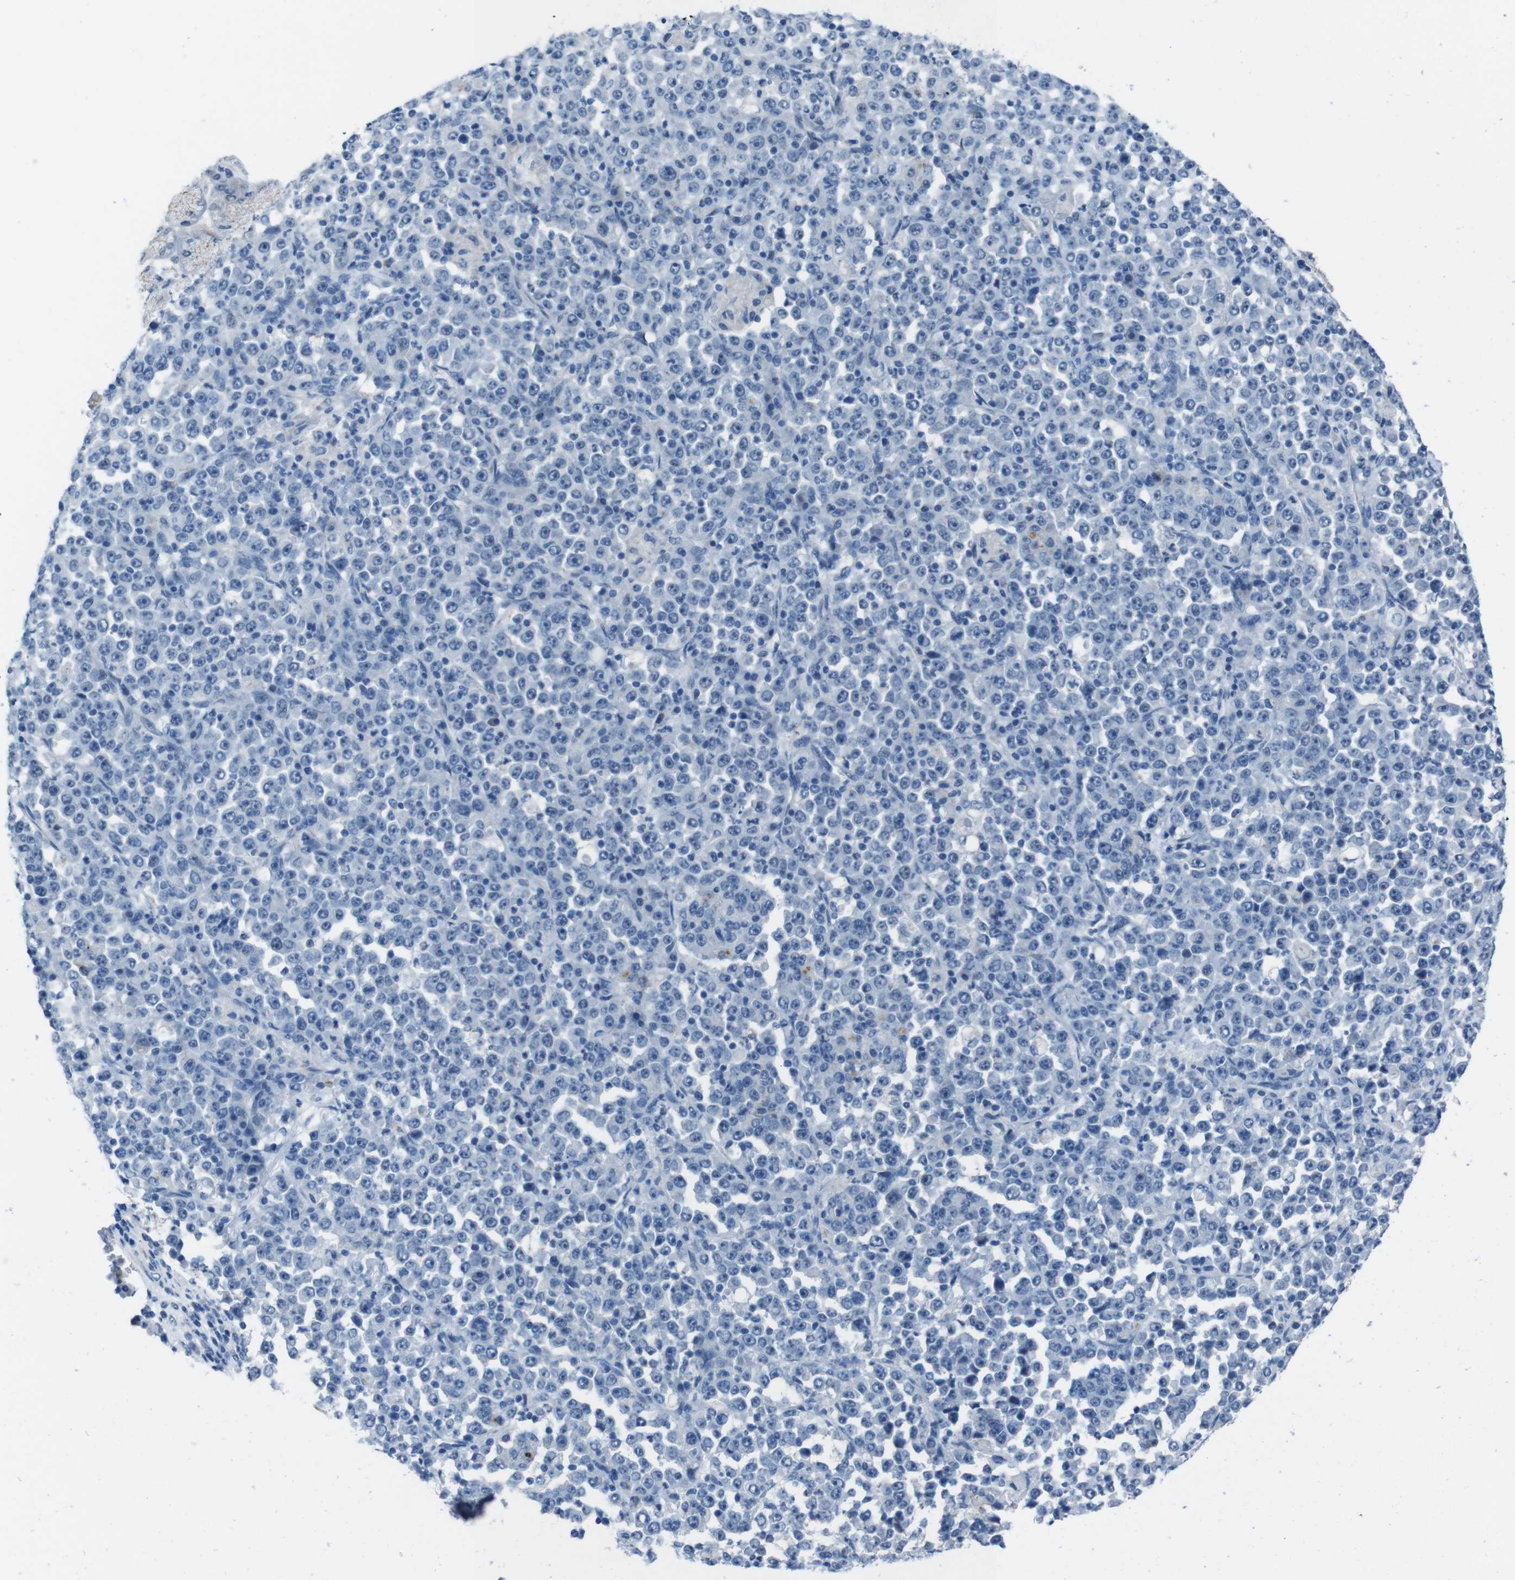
{"staining": {"intensity": "negative", "quantity": "none", "location": "none"}, "tissue": "stomach cancer", "cell_type": "Tumor cells", "image_type": "cancer", "snomed": [{"axis": "morphology", "description": "Normal tissue, NOS"}, {"axis": "morphology", "description": "Adenocarcinoma, NOS"}, {"axis": "topography", "description": "Stomach, upper"}, {"axis": "topography", "description": "Stomach"}], "caption": "Adenocarcinoma (stomach) was stained to show a protein in brown. There is no significant staining in tumor cells. The staining was performed using DAB (3,3'-diaminobenzidine) to visualize the protein expression in brown, while the nuclei were stained in blue with hematoxylin (Magnification: 20x).", "gene": "CDHR2", "patient": {"sex": "male", "age": 59}}